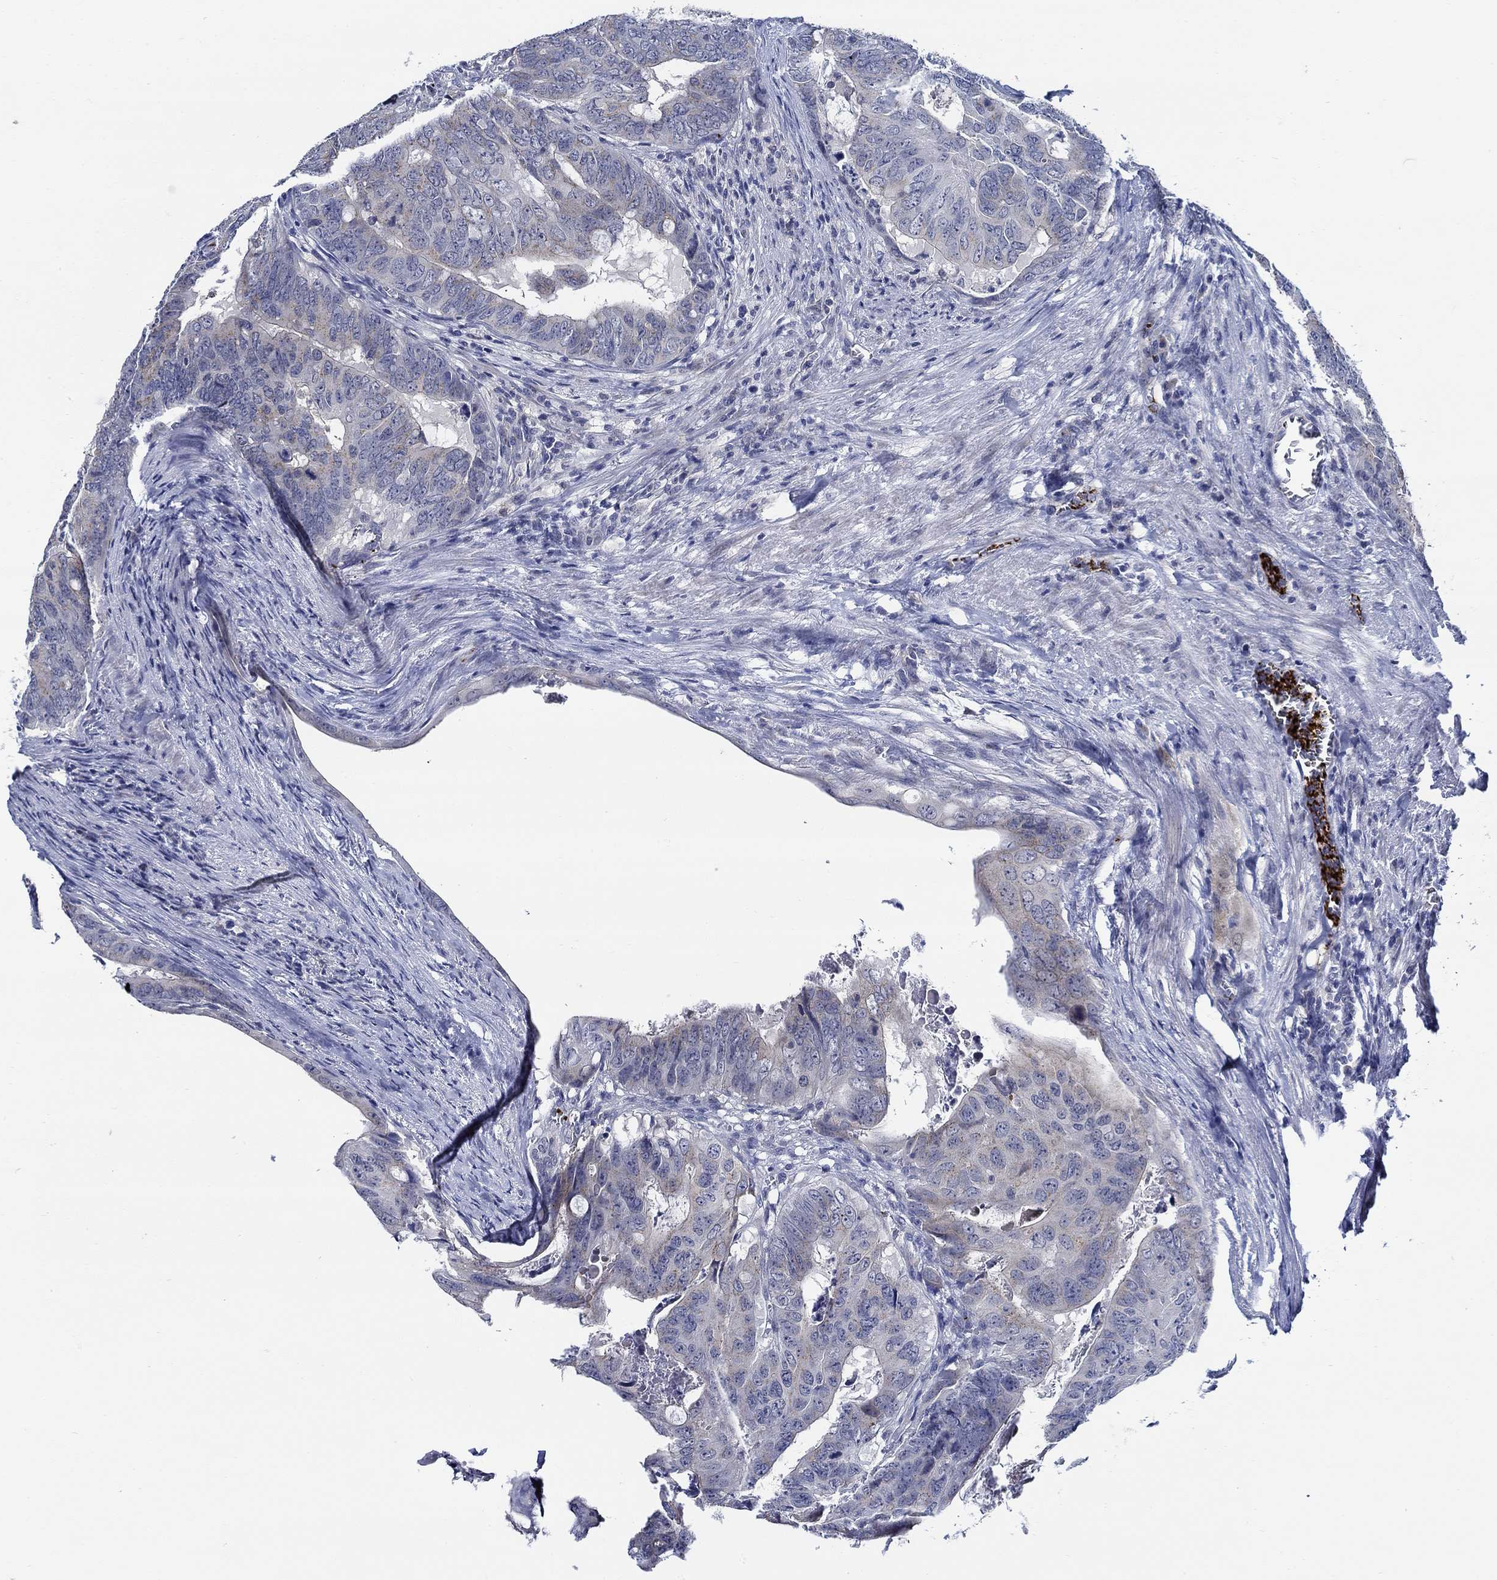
{"staining": {"intensity": "negative", "quantity": "none", "location": "none"}, "tissue": "colorectal cancer", "cell_type": "Tumor cells", "image_type": "cancer", "snomed": [{"axis": "morphology", "description": "Adenocarcinoma, NOS"}, {"axis": "topography", "description": "Colon"}], "caption": "This is an immunohistochemistry (IHC) micrograph of colorectal cancer. There is no positivity in tumor cells.", "gene": "ALOX12", "patient": {"sex": "male", "age": 79}}